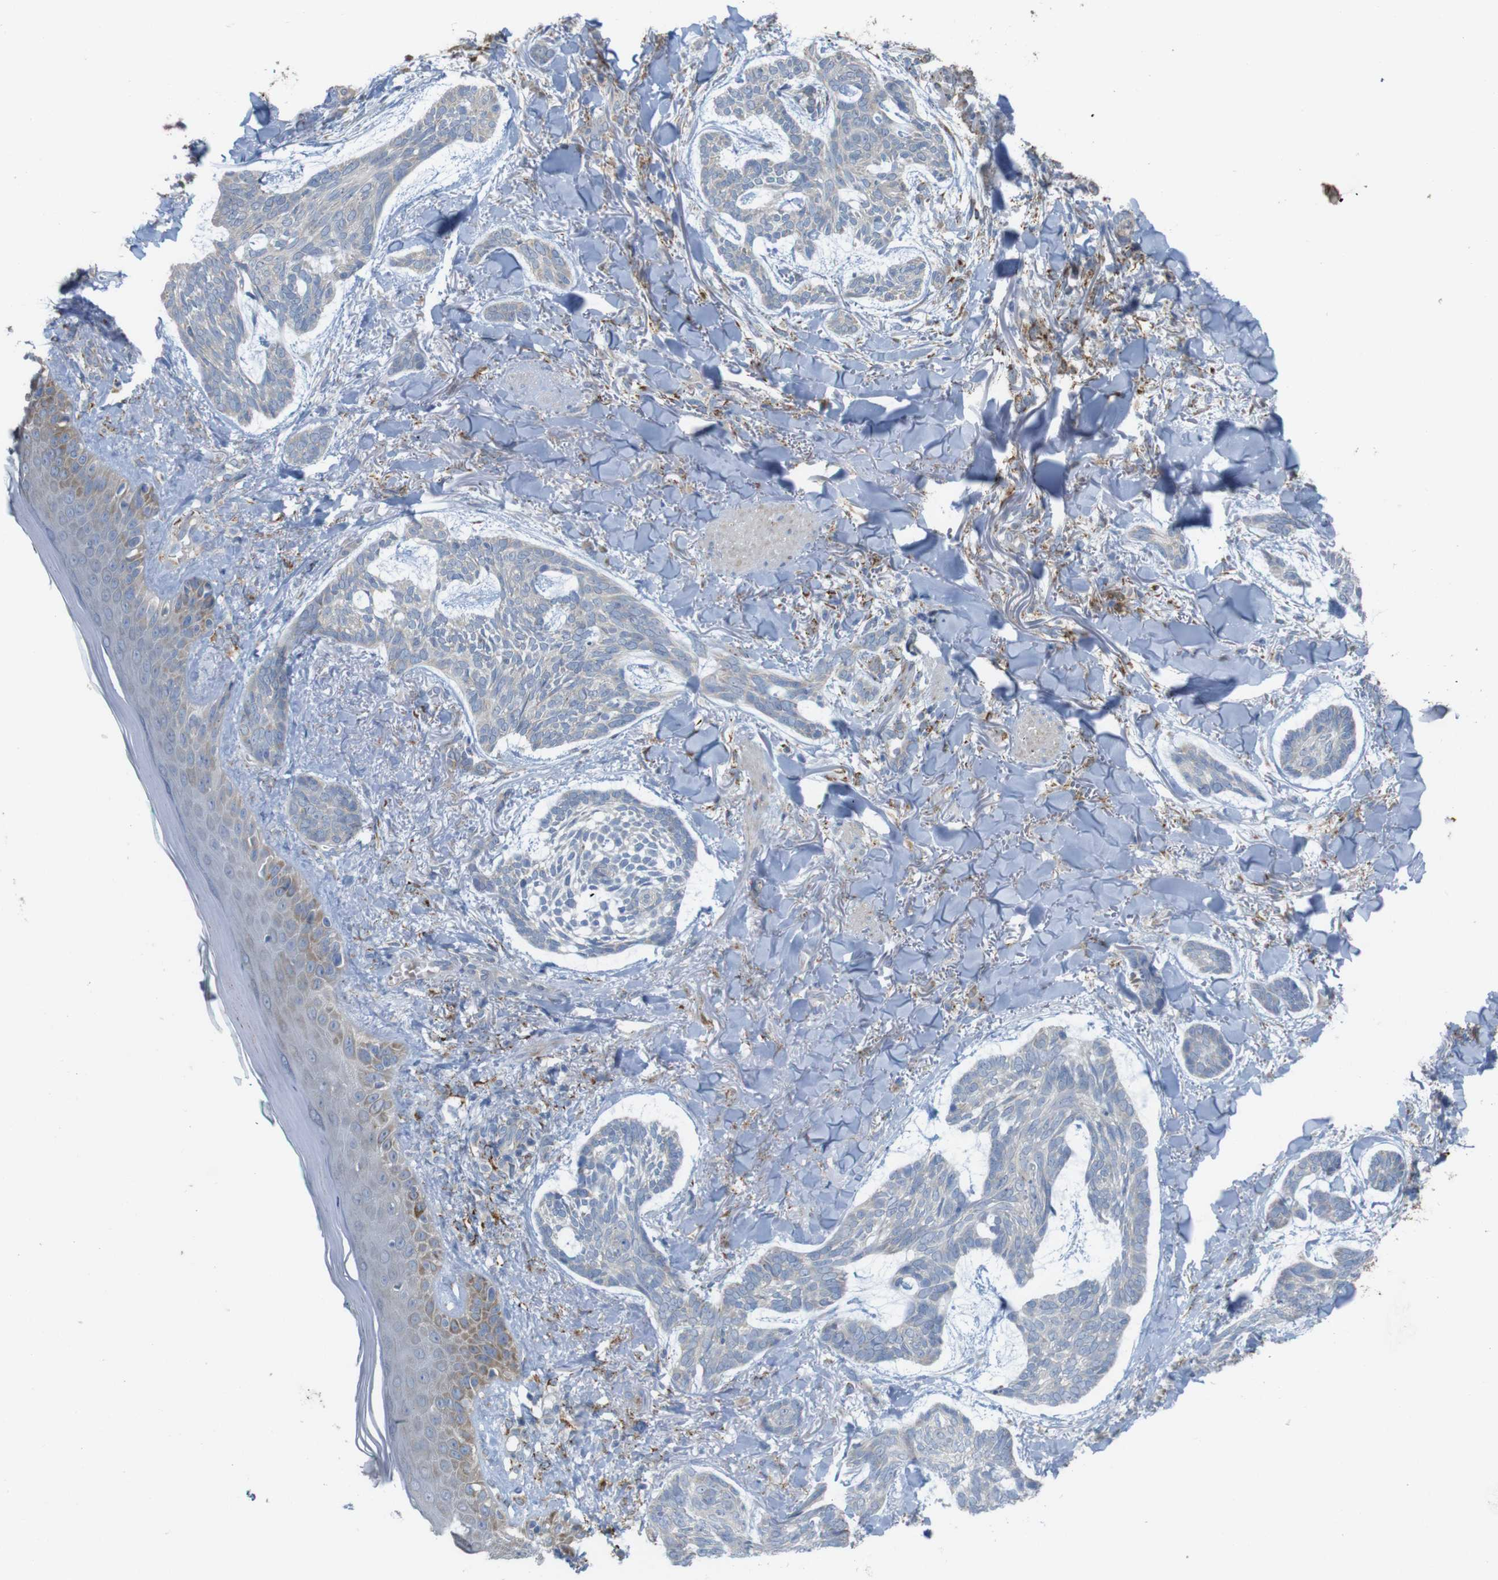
{"staining": {"intensity": "weak", "quantity": "25%-75%", "location": "cytoplasmic/membranous"}, "tissue": "skin cancer", "cell_type": "Tumor cells", "image_type": "cancer", "snomed": [{"axis": "morphology", "description": "Basal cell carcinoma"}, {"axis": "topography", "description": "Skin"}], "caption": "Immunohistochemistry of human basal cell carcinoma (skin) shows low levels of weak cytoplasmic/membranous expression in approximately 25%-75% of tumor cells.", "gene": "PTPRR", "patient": {"sex": "male", "age": 43}}